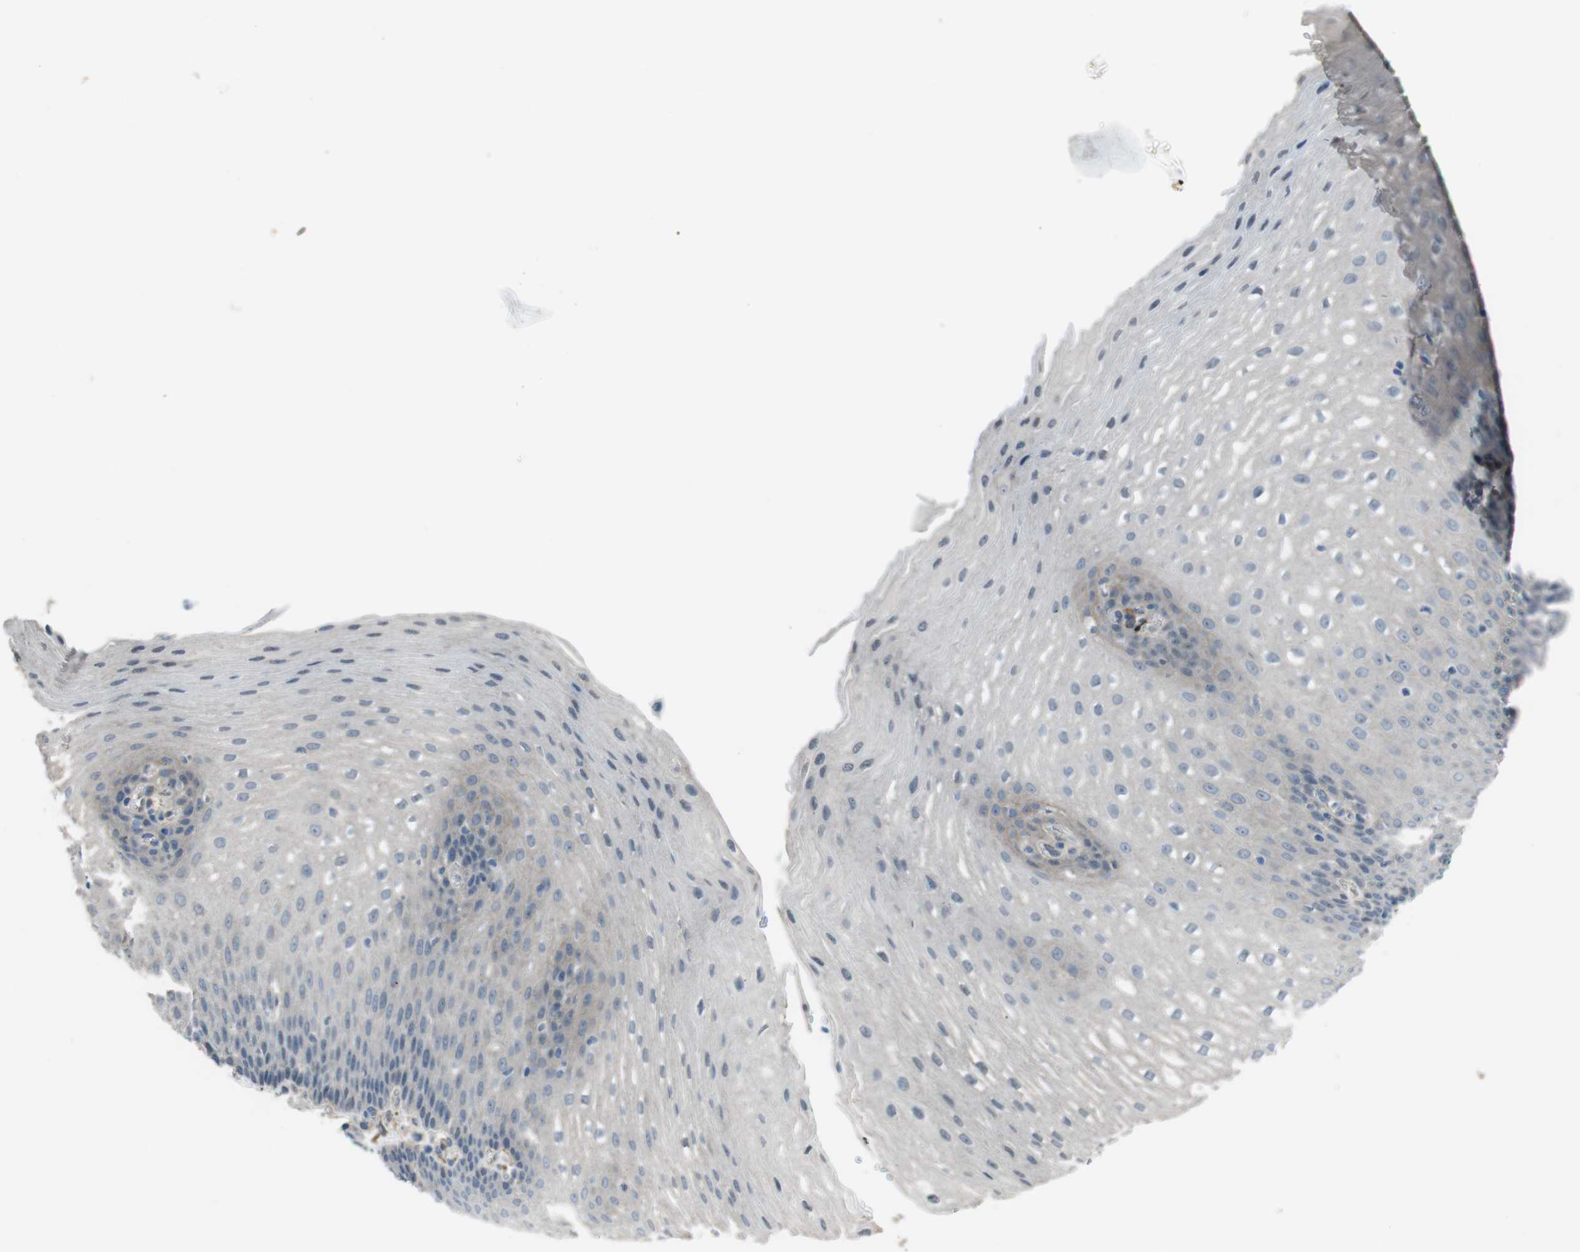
{"staining": {"intensity": "negative", "quantity": "none", "location": "none"}, "tissue": "esophagus", "cell_type": "Squamous epithelial cells", "image_type": "normal", "snomed": [{"axis": "morphology", "description": "Normal tissue, NOS"}, {"axis": "topography", "description": "Esophagus"}], "caption": "This is an IHC micrograph of unremarkable human esophagus. There is no expression in squamous epithelial cells.", "gene": "ANK2", "patient": {"sex": "male", "age": 48}}